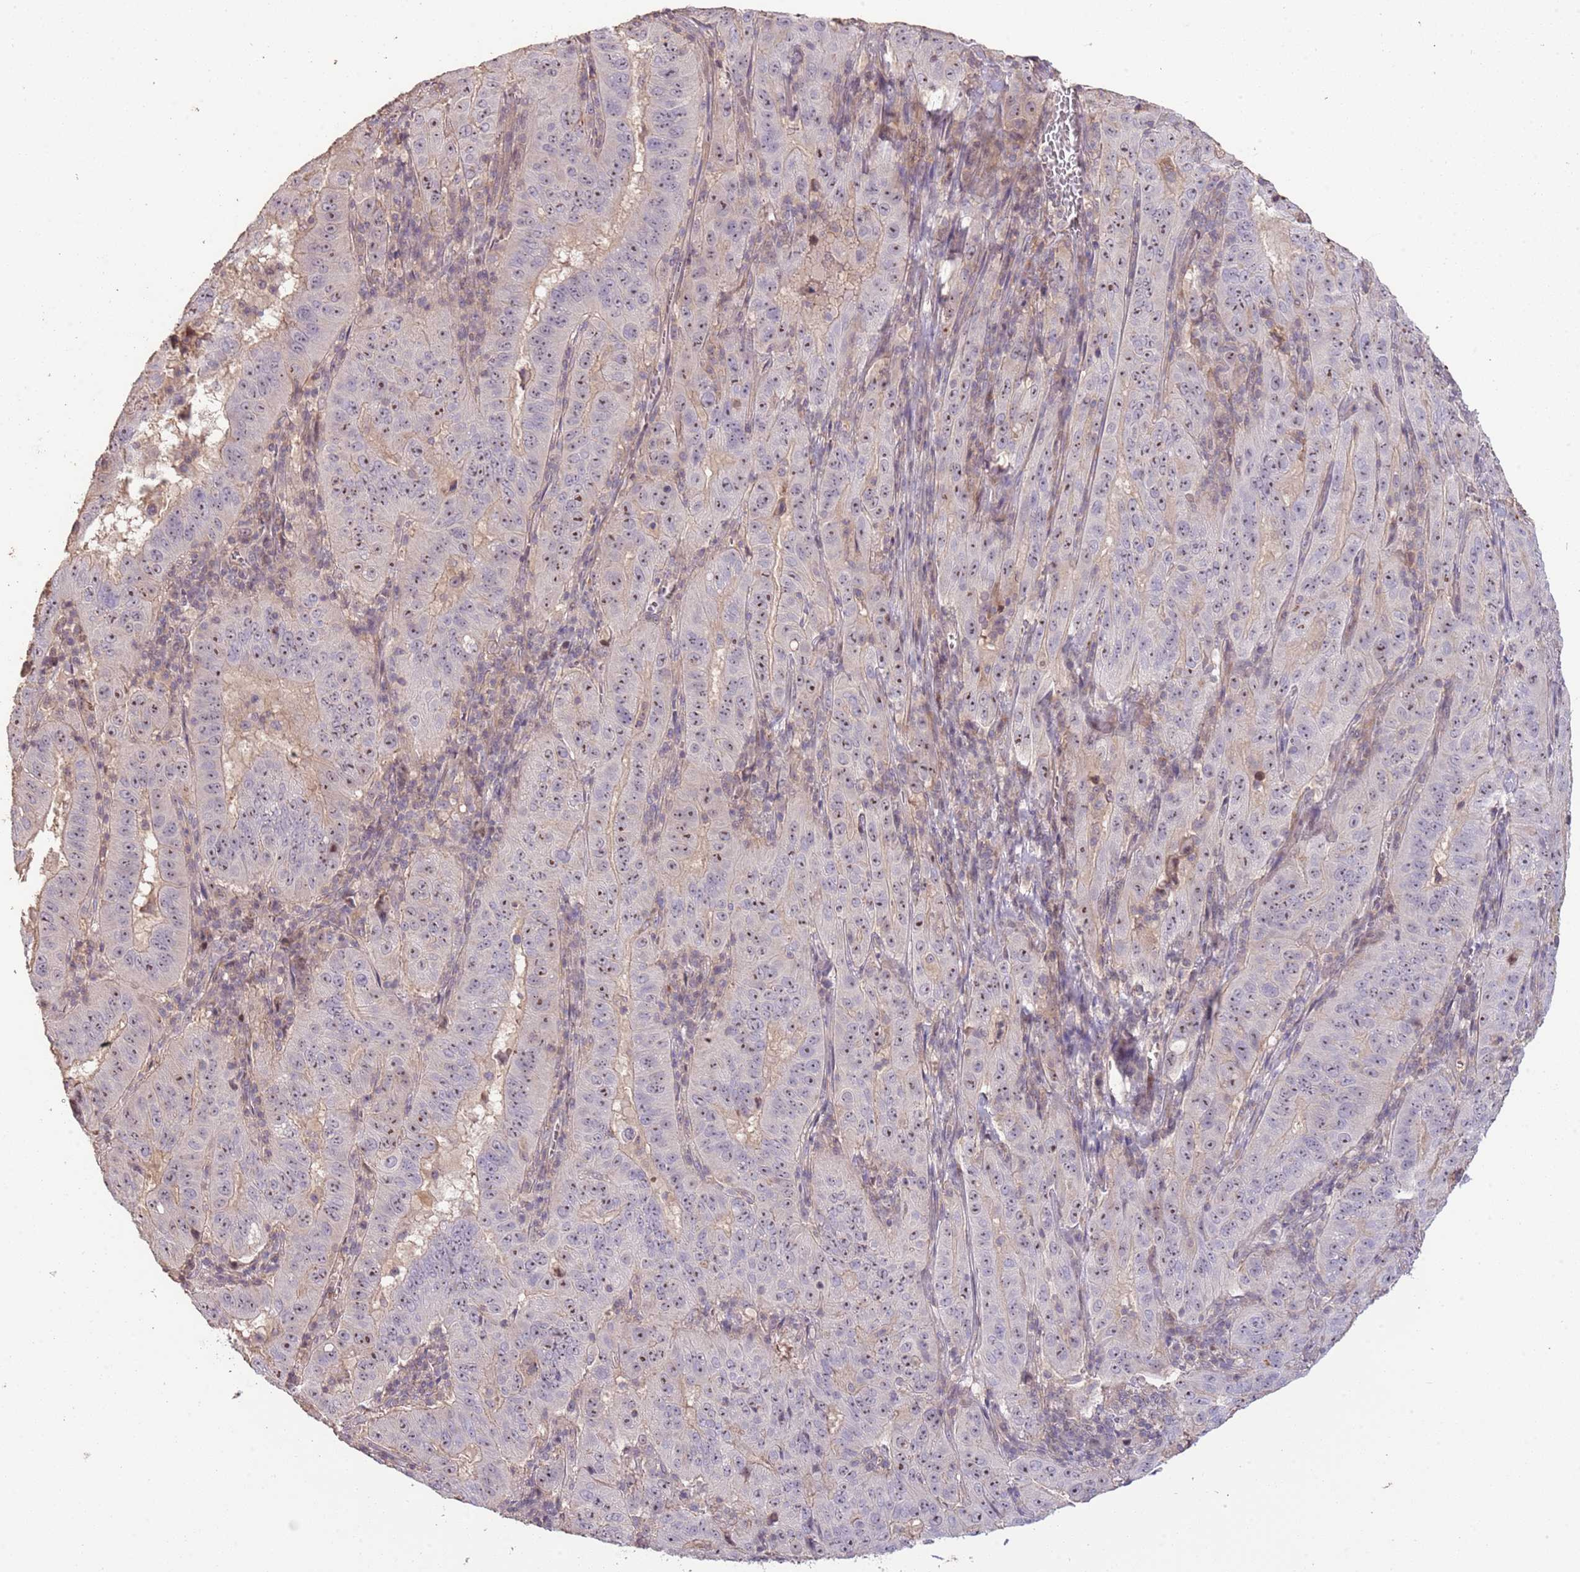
{"staining": {"intensity": "moderate", "quantity": ">75%", "location": "nuclear"}, "tissue": "pancreatic cancer", "cell_type": "Tumor cells", "image_type": "cancer", "snomed": [{"axis": "morphology", "description": "Adenocarcinoma, NOS"}, {"axis": "topography", "description": "Pancreas"}], "caption": "Immunohistochemistry (IHC) staining of pancreatic adenocarcinoma, which shows medium levels of moderate nuclear positivity in approximately >75% of tumor cells indicating moderate nuclear protein expression. The staining was performed using DAB (brown) for protein detection and nuclei were counterstained in hematoxylin (blue).", "gene": "ADTRP", "patient": {"sex": "male", "age": 63}}